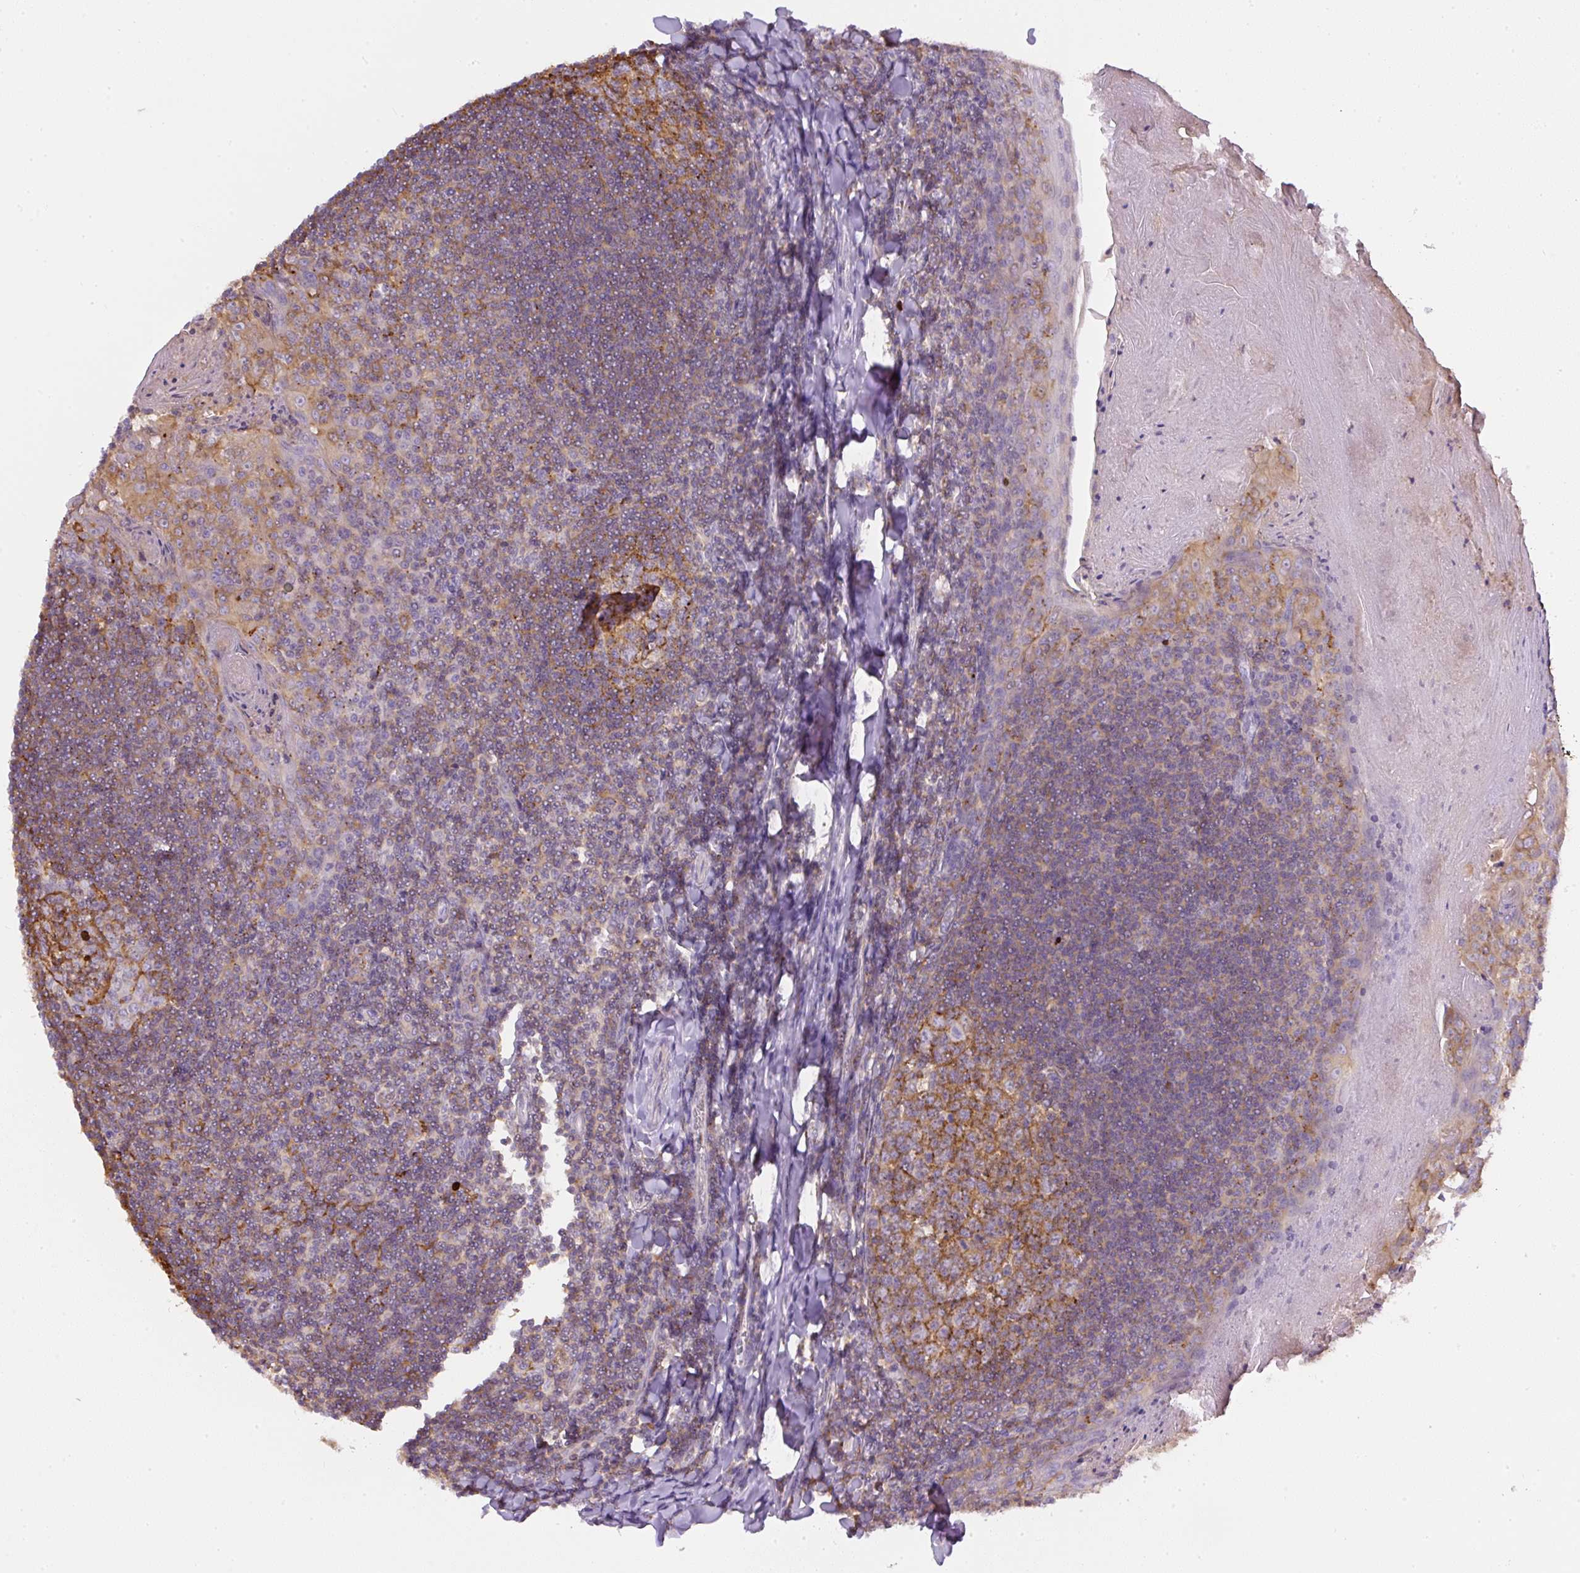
{"staining": {"intensity": "moderate", "quantity": ">75%", "location": "cytoplasmic/membranous"}, "tissue": "tonsil", "cell_type": "Germinal center cells", "image_type": "normal", "snomed": [{"axis": "morphology", "description": "Normal tissue, NOS"}, {"axis": "topography", "description": "Tonsil"}], "caption": "Germinal center cells show medium levels of moderate cytoplasmic/membranous staining in approximately >75% of cells in normal human tonsil. Immunohistochemistry stains the protein in brown and the nuclei are stained blue.", "gene": "PIP5KL1", "patient": {"sex": "male", "age": 27}}